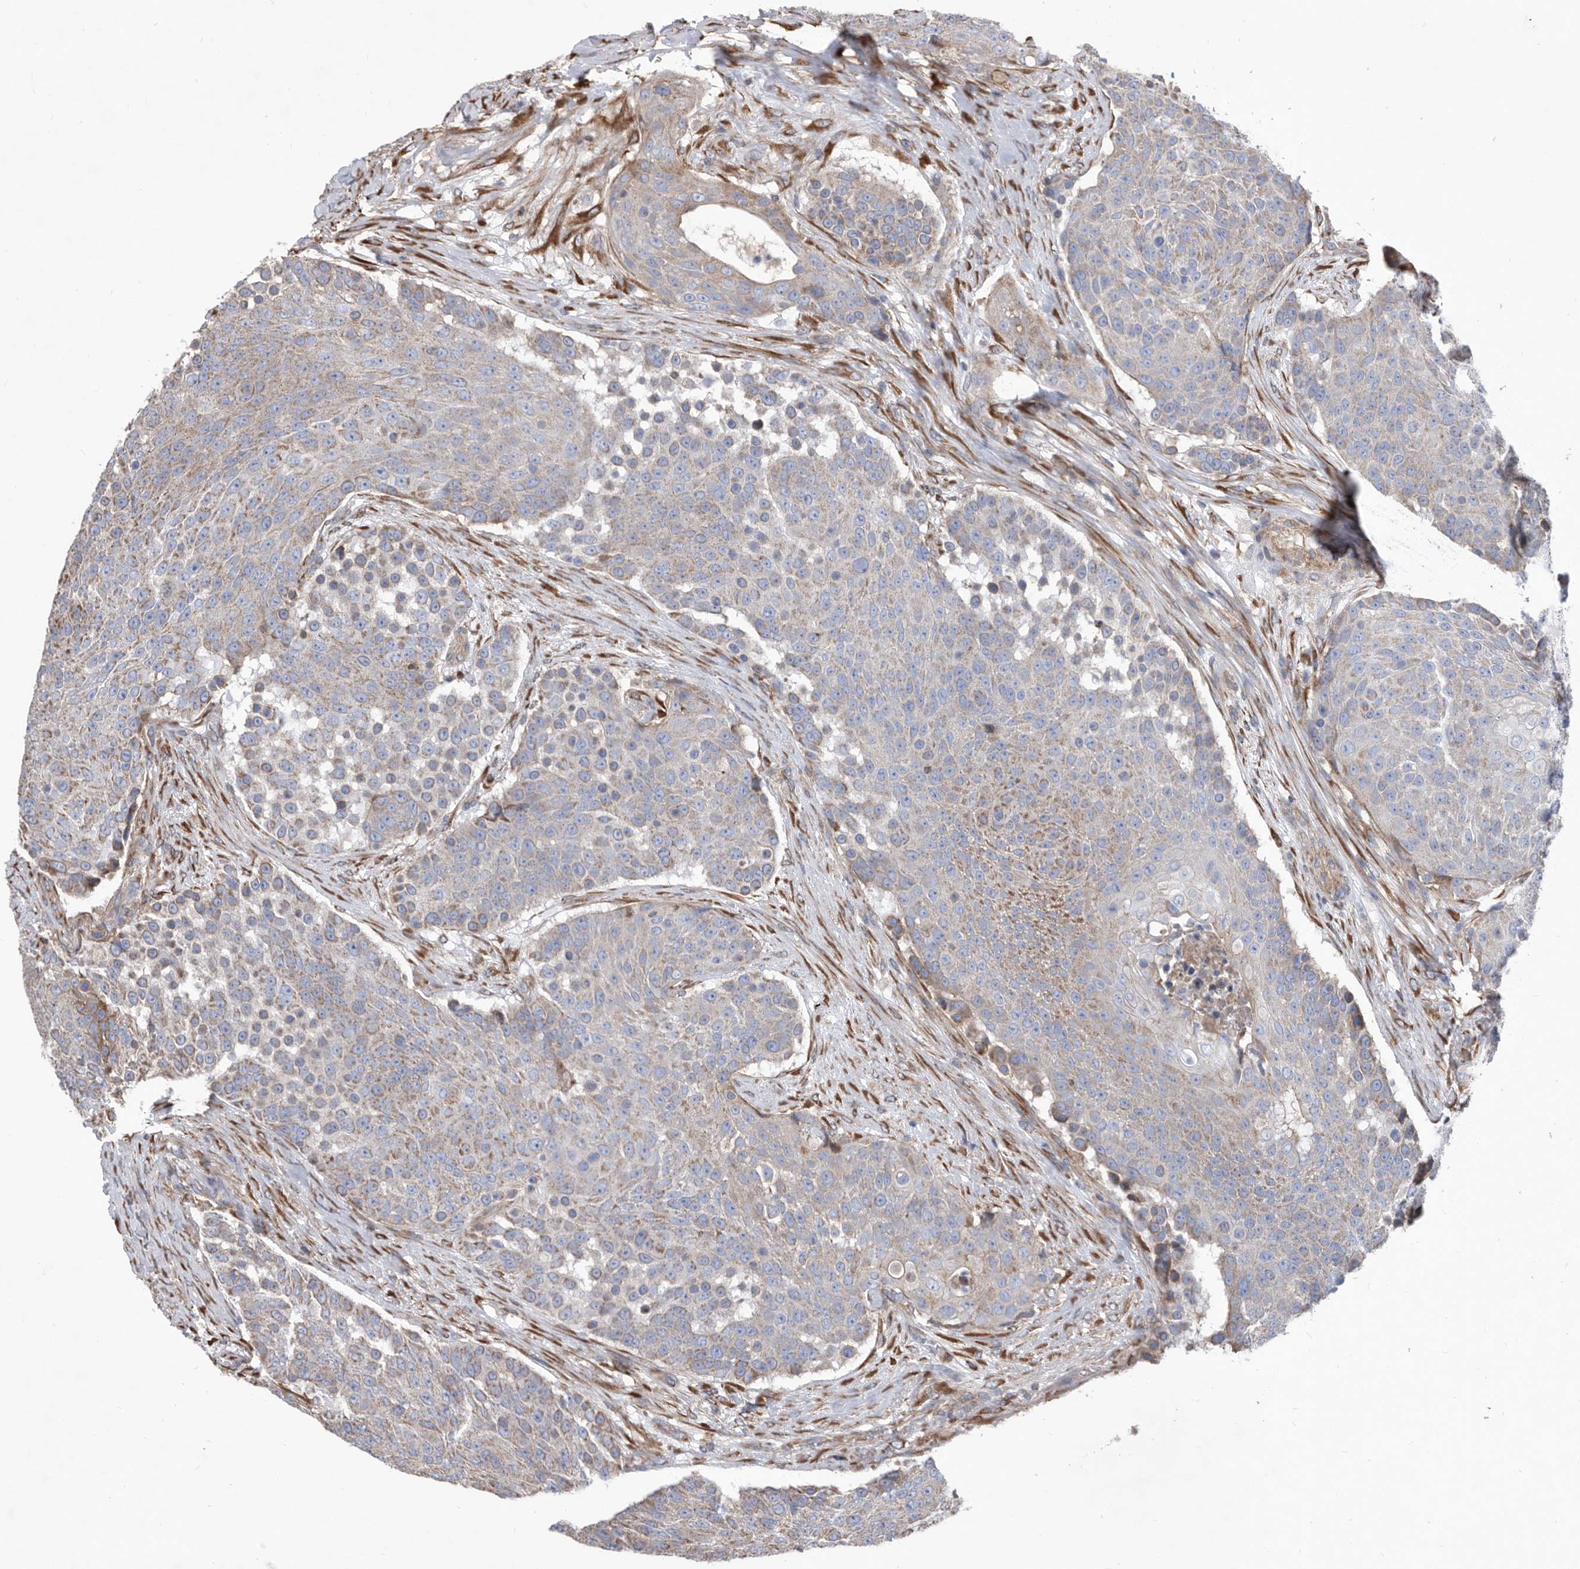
{"staining": {"intensity": "weak", "quantity": "25%-75%", "location": "cytoplasmic/membranous"}, "tissue": "urothelial cancer", "cell_type": "Tumor cells", "image_type": "cancer", "snomed": [{"axis": "morphology", "description": "Urothelial carcinoma, High grade"}, {"axis": "topography", "description": "Urinary bladder"}], "caption": "Immunohistochemistry (IHC) of human urothelial carcinoma (high-grade) shows low levels of weak cytoplasmic/membranous positivity in approximately 25%-75% of tumor cells. (brown staining indicates protein expression, while blue staining denotes nuclei).", "gene": "ATP13A3", "patient": {"sex": "female", "age": 63}}